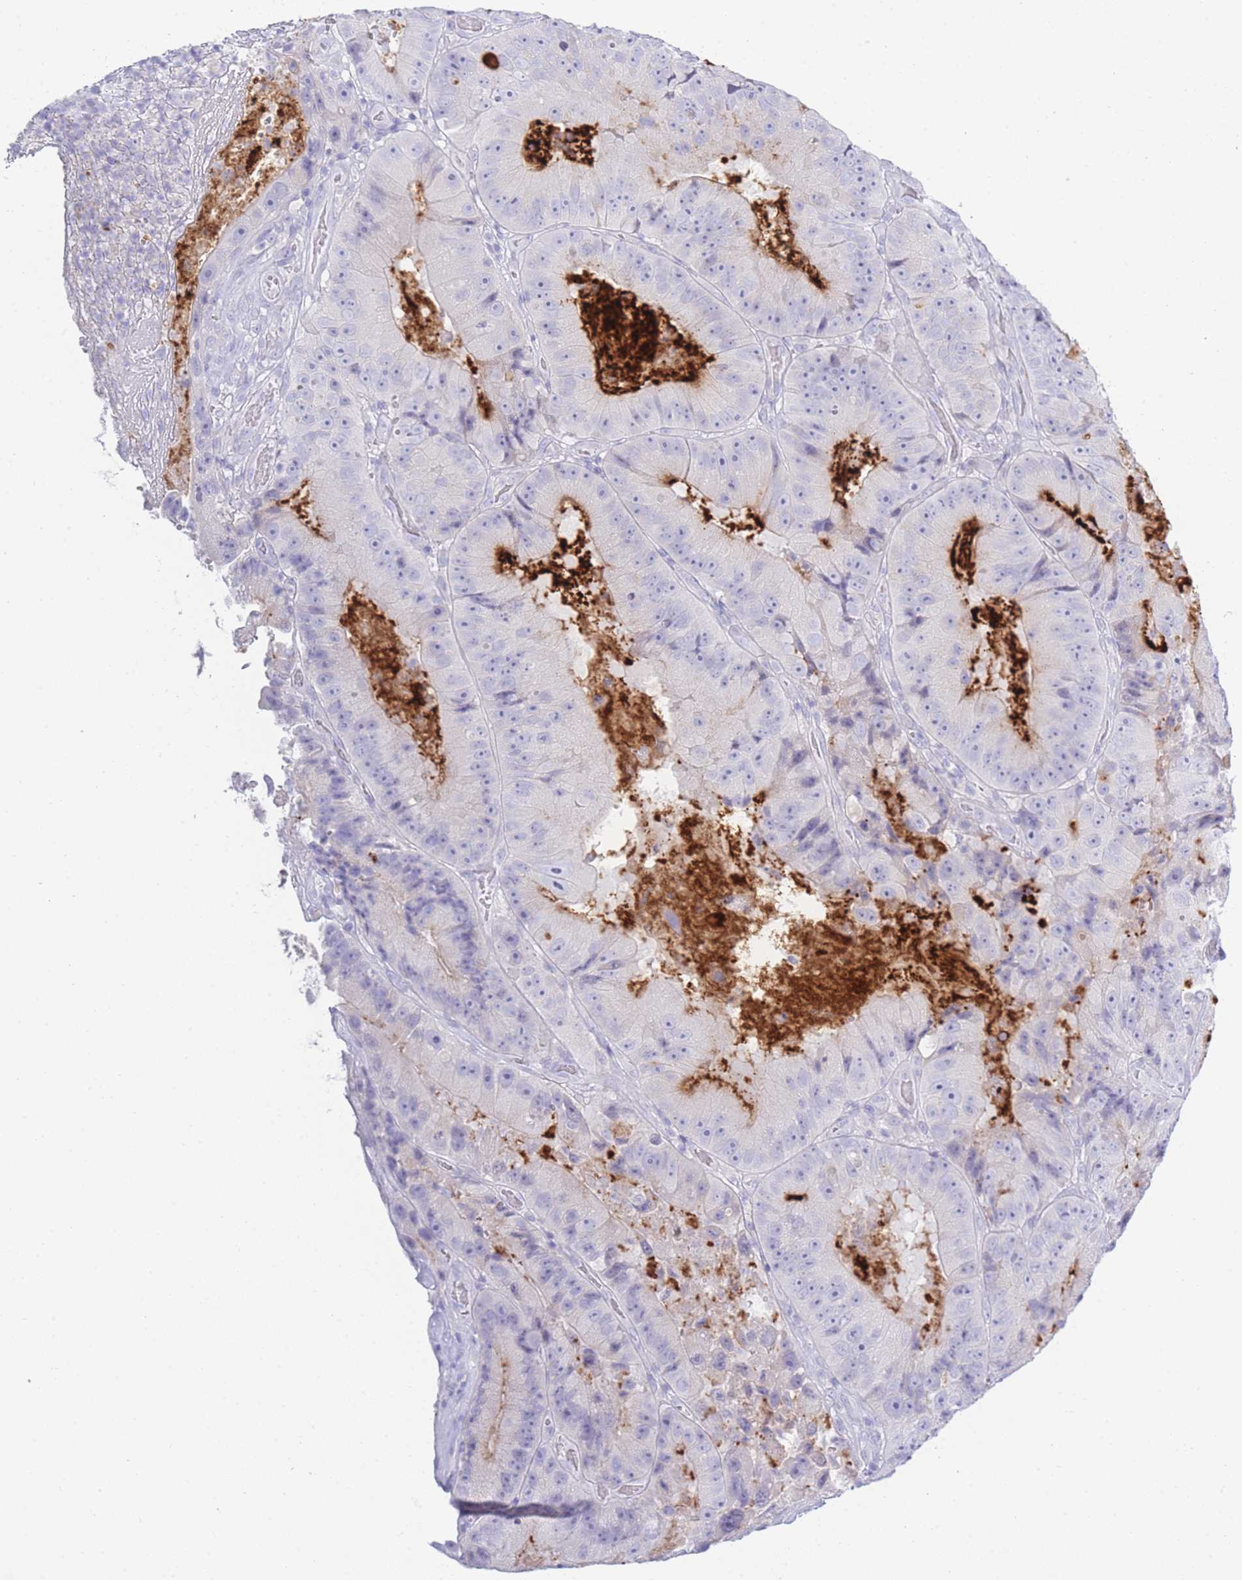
{"staining": {"intensity": "negative", "quantity": "none", "location": "none"}, "tissue": "colorectal cancer", "cell_type": "Tumor cells", "image_type": "cancer", "snomed": [{"axis": "morphology", "description": "Adenocarcinoma, NOS"}, {"axis": "topography", "description": "Colon"}], "caption": "Micrograph shows no significant protein positivity in tumor cells of colorectal adenocarcinoma.", "gene": "LRRC37A", "patient": {"sex": "female", "age": 86}}